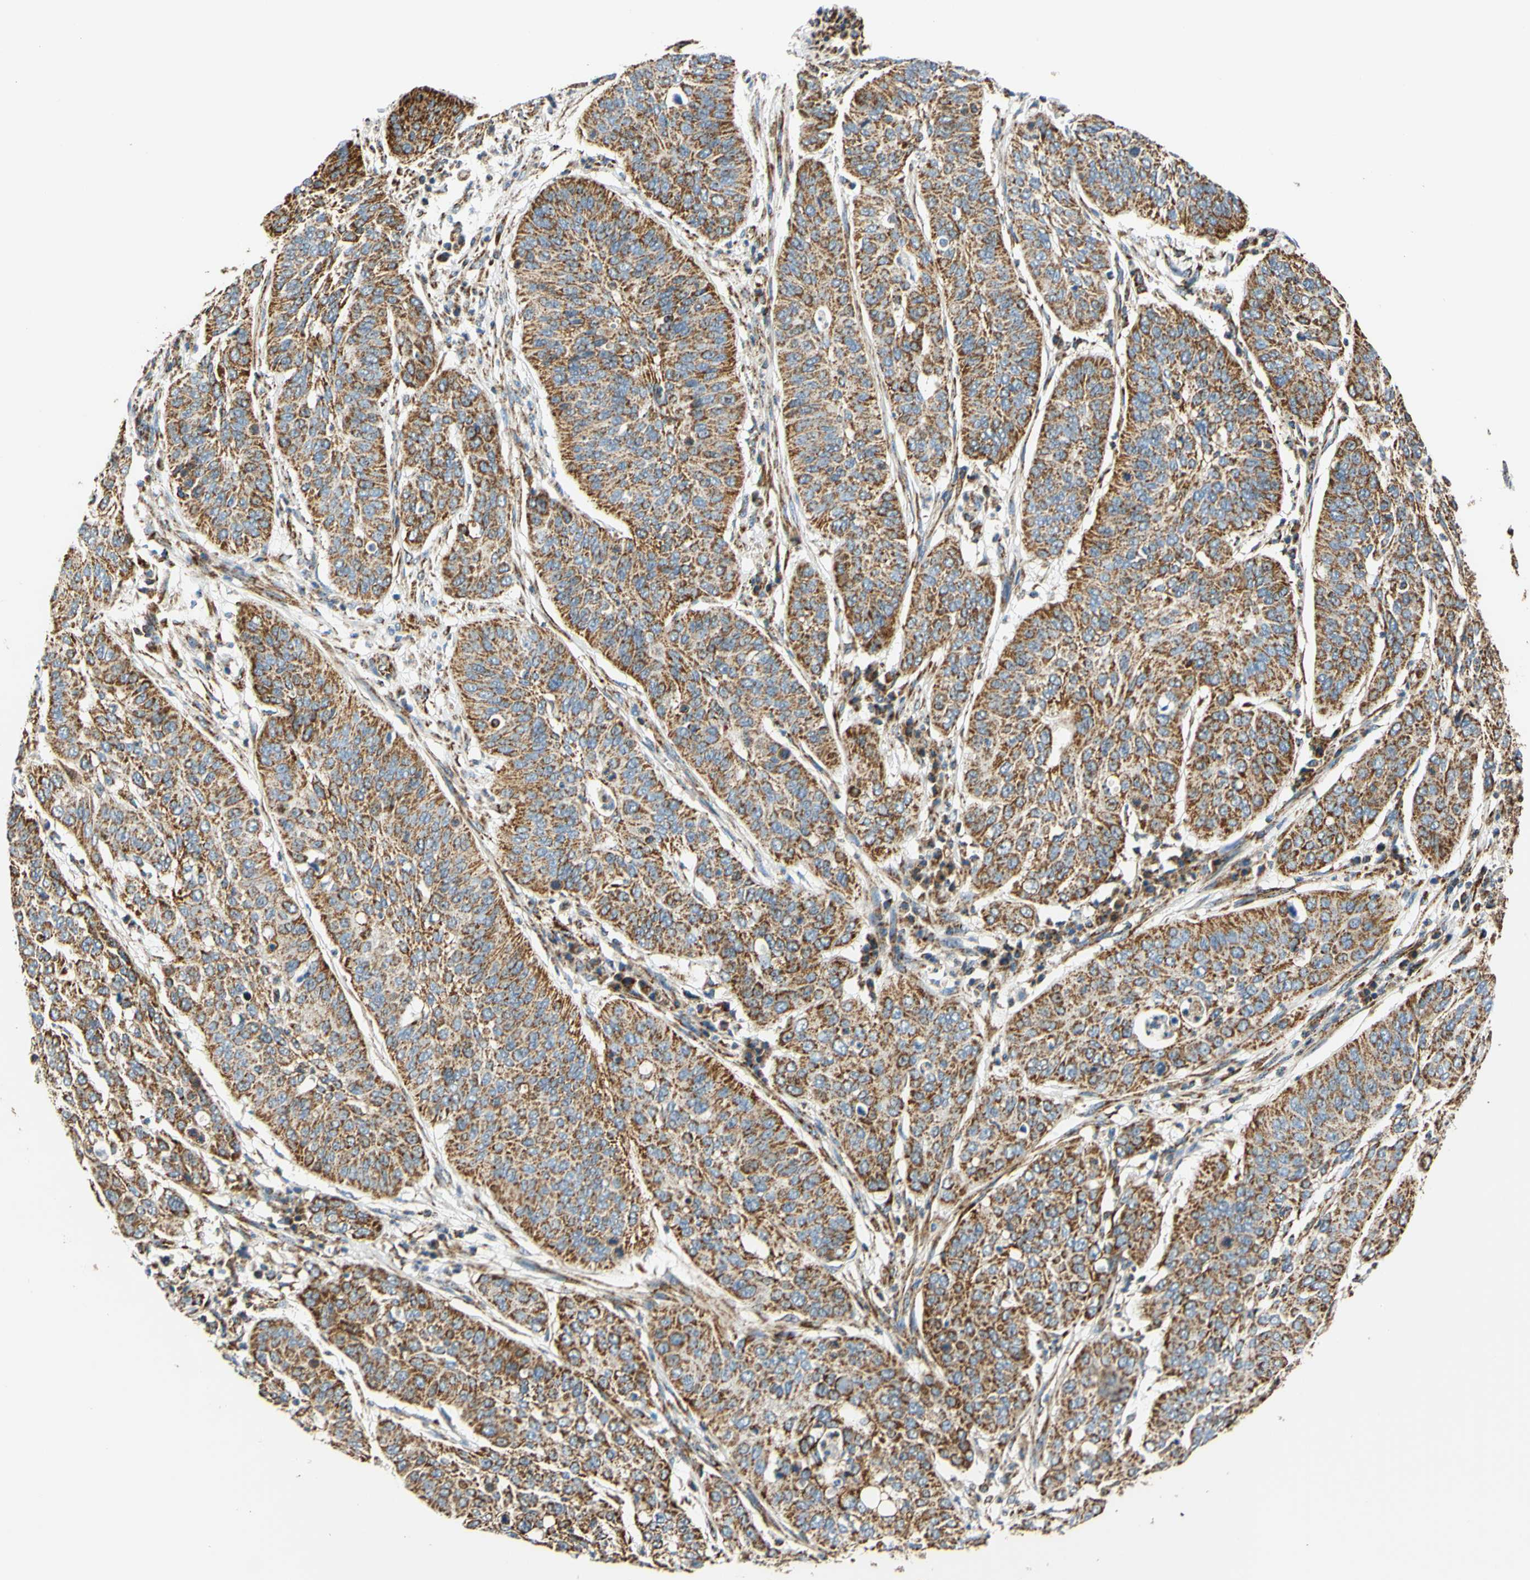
{"staining": {"intensity": "moderate", "quantity": ">75%", "location": "cytoplasmic/membranous"}, "tissue": "cervical cancer", "cell_type": "Tumor cells", "image_type": "cancer", "snomed": [{"axis": "morphology", "description": "Squamous cell carcinoma, NOS"}, {"axis": "topography", "description": "Cervix"}], "caption": "Immunohistochemical staining of cervical cancer shows medium levels of moderate cytoplasmic/membranous expression in approximately >75% of tumor cells.", "gene": "MAVS", "patient": {"sex": "female", "age": 39}}